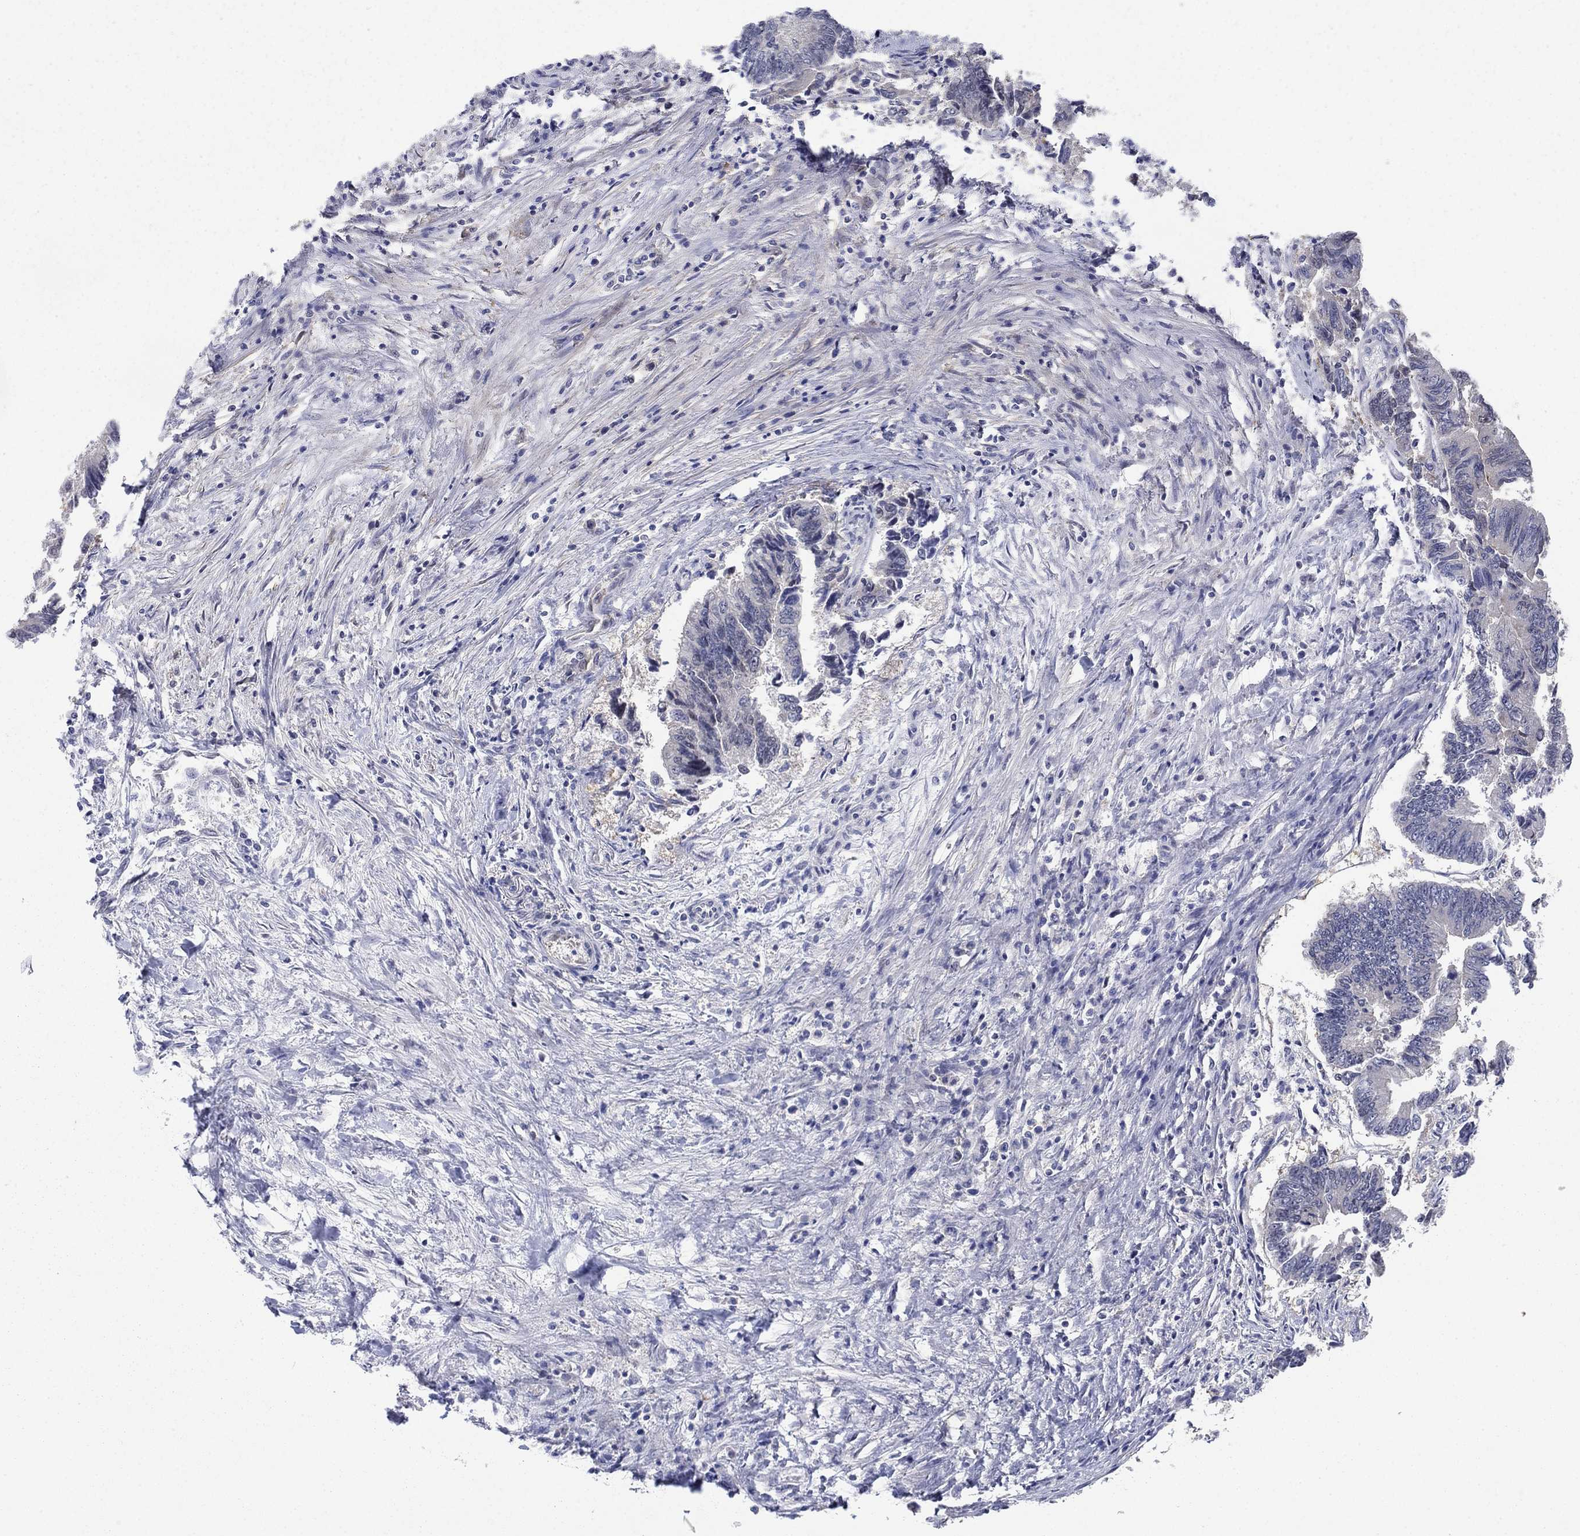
{"staining": {"intensity": "negative", "quantity": "none", "location": "none"}, "tissue": "colorectal cancer", "cell_type": "Tumor cells", "image_type": "cancer", "snomed": [{"axis": "morphology", "description": "Adenocarcinoma, NOS"}, {"axis": "topography", "description": "Colon"}], "caption": "There is no significant expression in tumor cells of adenocarcinoma (colorectal).", "gene": "RNF114", "patient": {"sex": "female", "age": 65}}